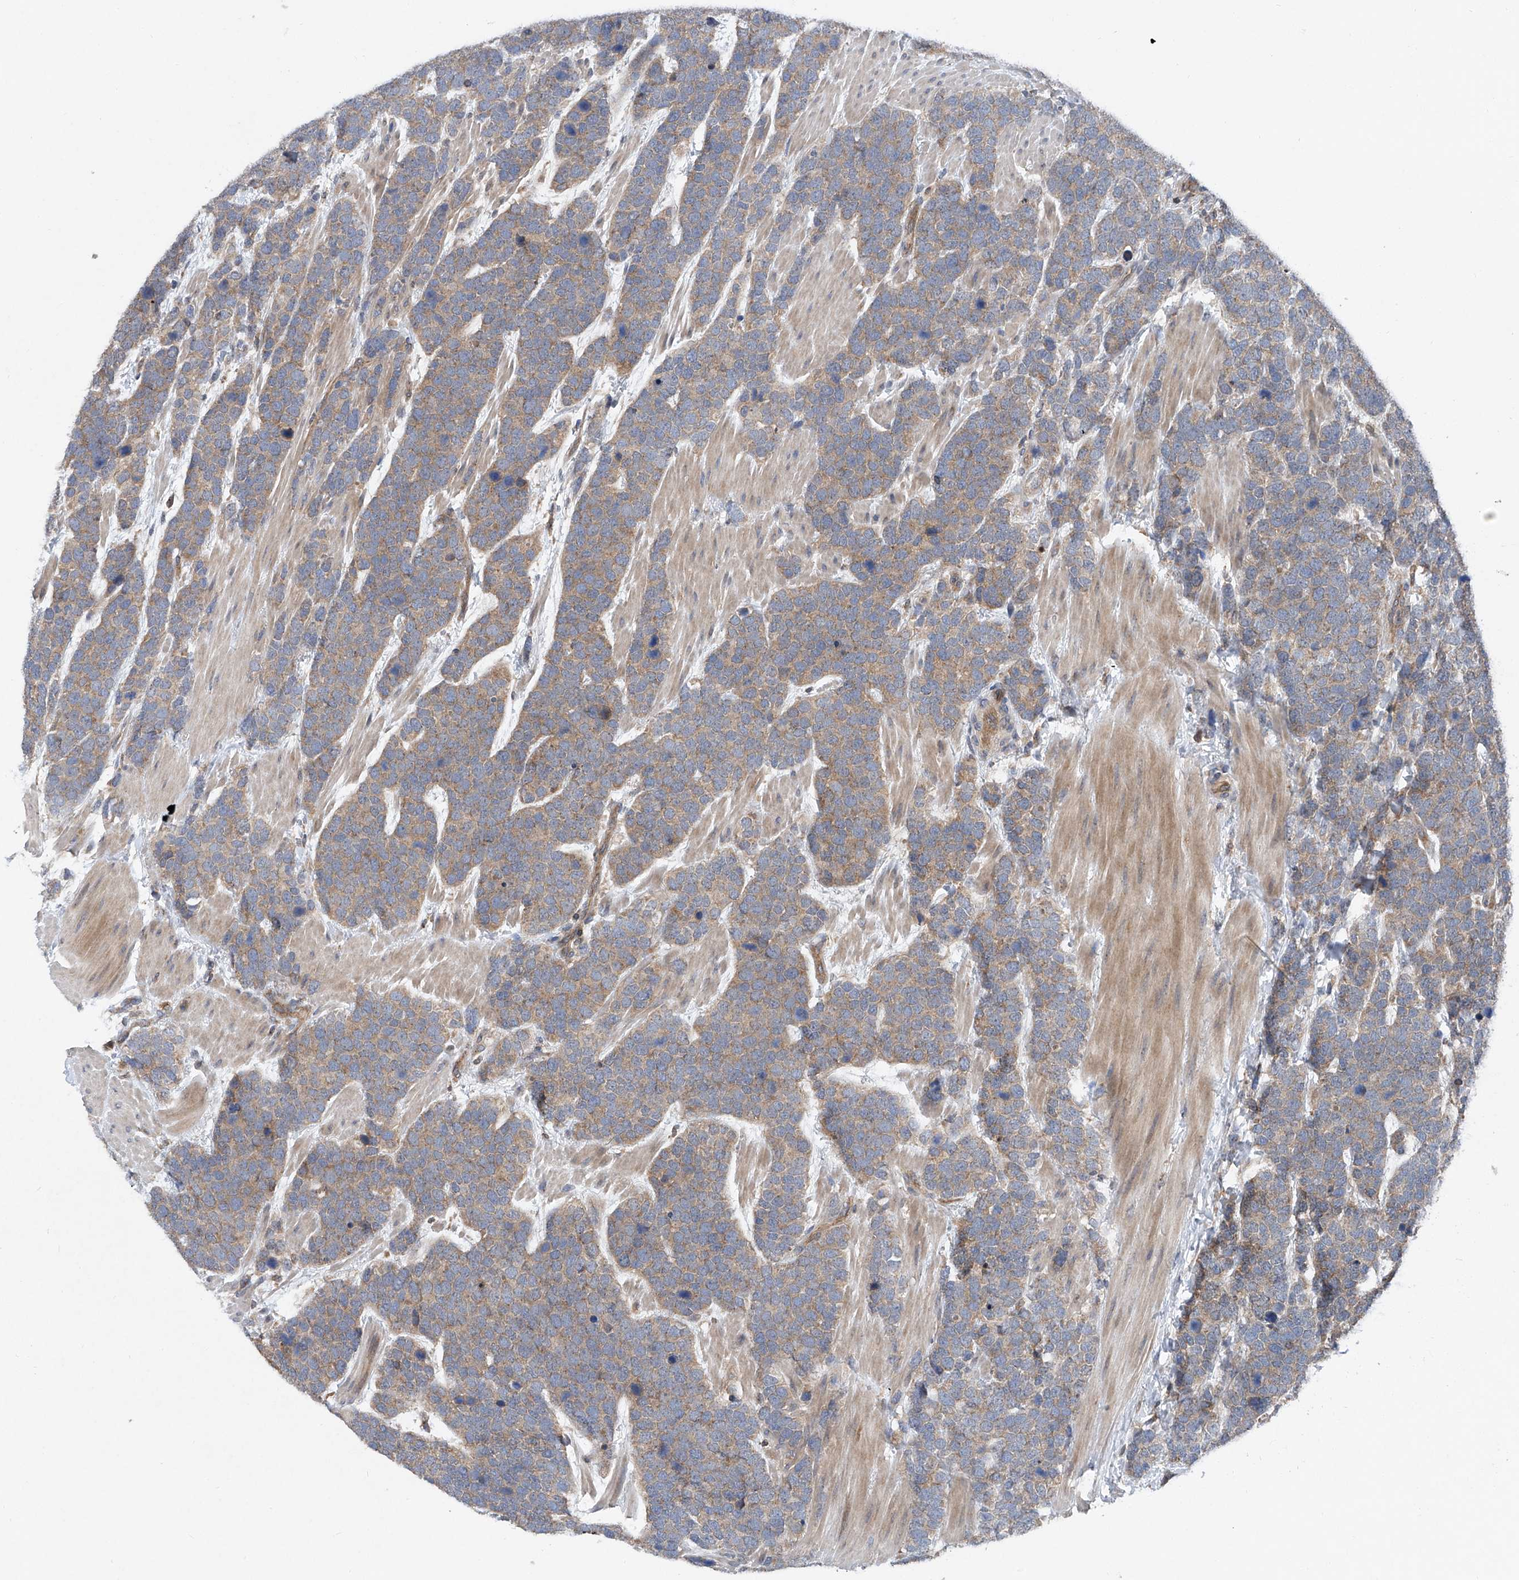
{"staining": {"intensity": "moderate", "quantity": ">75%", "location": "cytoplasmic/membranous"}, "tissue": "urothelial cancer", "cell_type": "Tumor cells", "image_type": "cancer", "snomed": [{"axis": "morphology", "description": "Urothelial carcinoma, High grade"}, {"axis": "topography", "description": "Urinary bladder"}], "caption": "Immunohistochemistry histopathology image of neoplastic tissue: human urothelial cancer stained using immunohistochemistry reveals medium levels of moderate protein expression localized specifically in the cytoplasmic/membranous of tumor cells, appearing as a cytoplasmic/membranous brown color.", "gene": "TRIM38", "patient": {"sex": "female", "age": 82}}